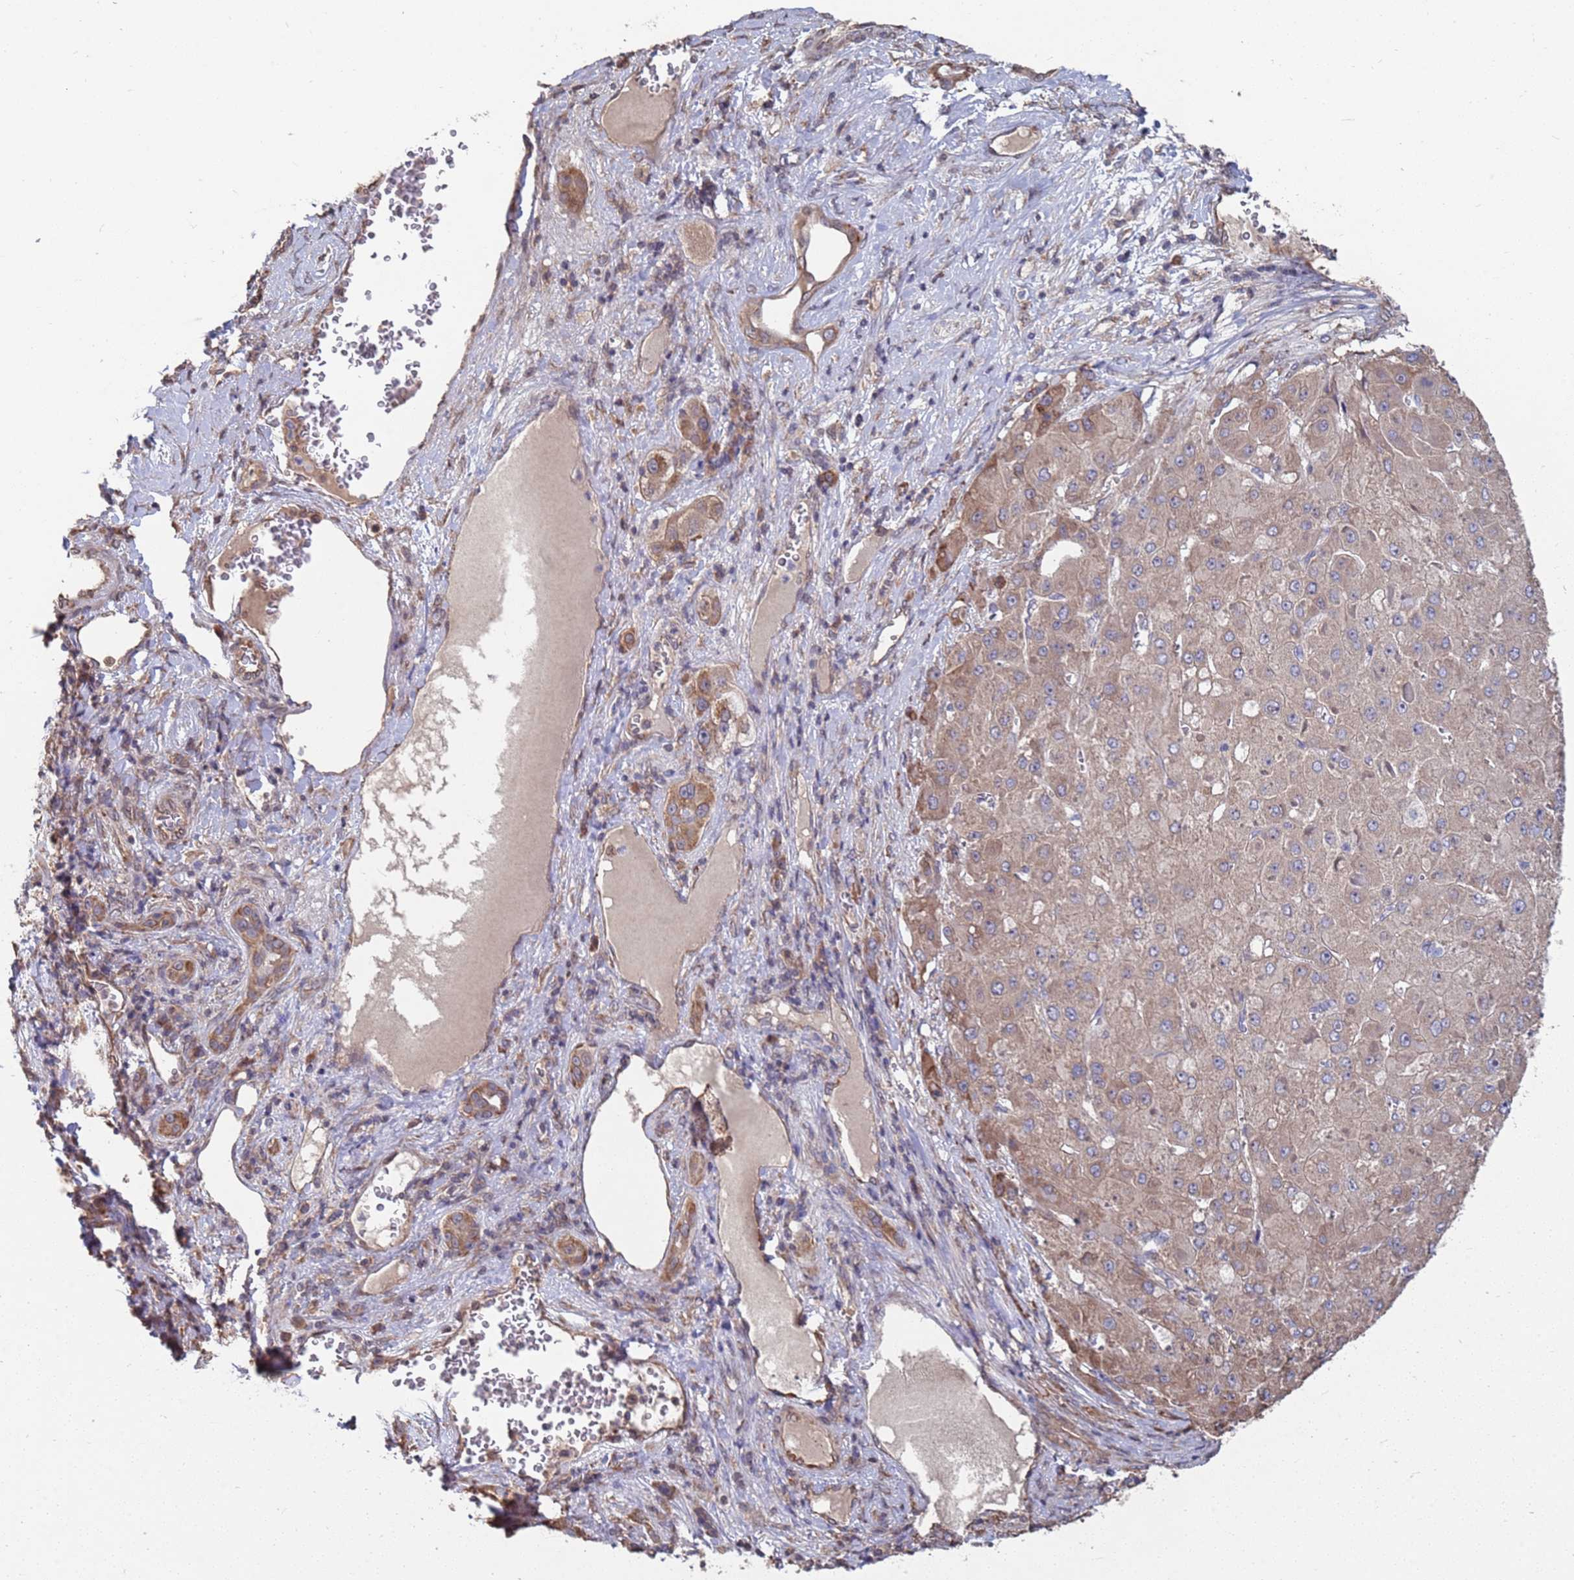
{"staining": {"intensity": "moderate", "quantity": ">75%", "location": "cytoplasmic/membranous"}, "tissue": "liver cancer", "cell_type": "Tumor cells", "image_type": "cancer", "snomed": [{"axis": "morphology", "description": "Carcinoma, Hepatocellular, NOS"}, {"axis": "topography", "description": "Liver"}], "caption": "Moderate cytoplasmic/membranous expression is present in approximately >75% of tumor cells in liver cancer (hepatocellular carcinoma).", "gene": "CFAP119", "patient": {"sex": "female", "age": 73}}